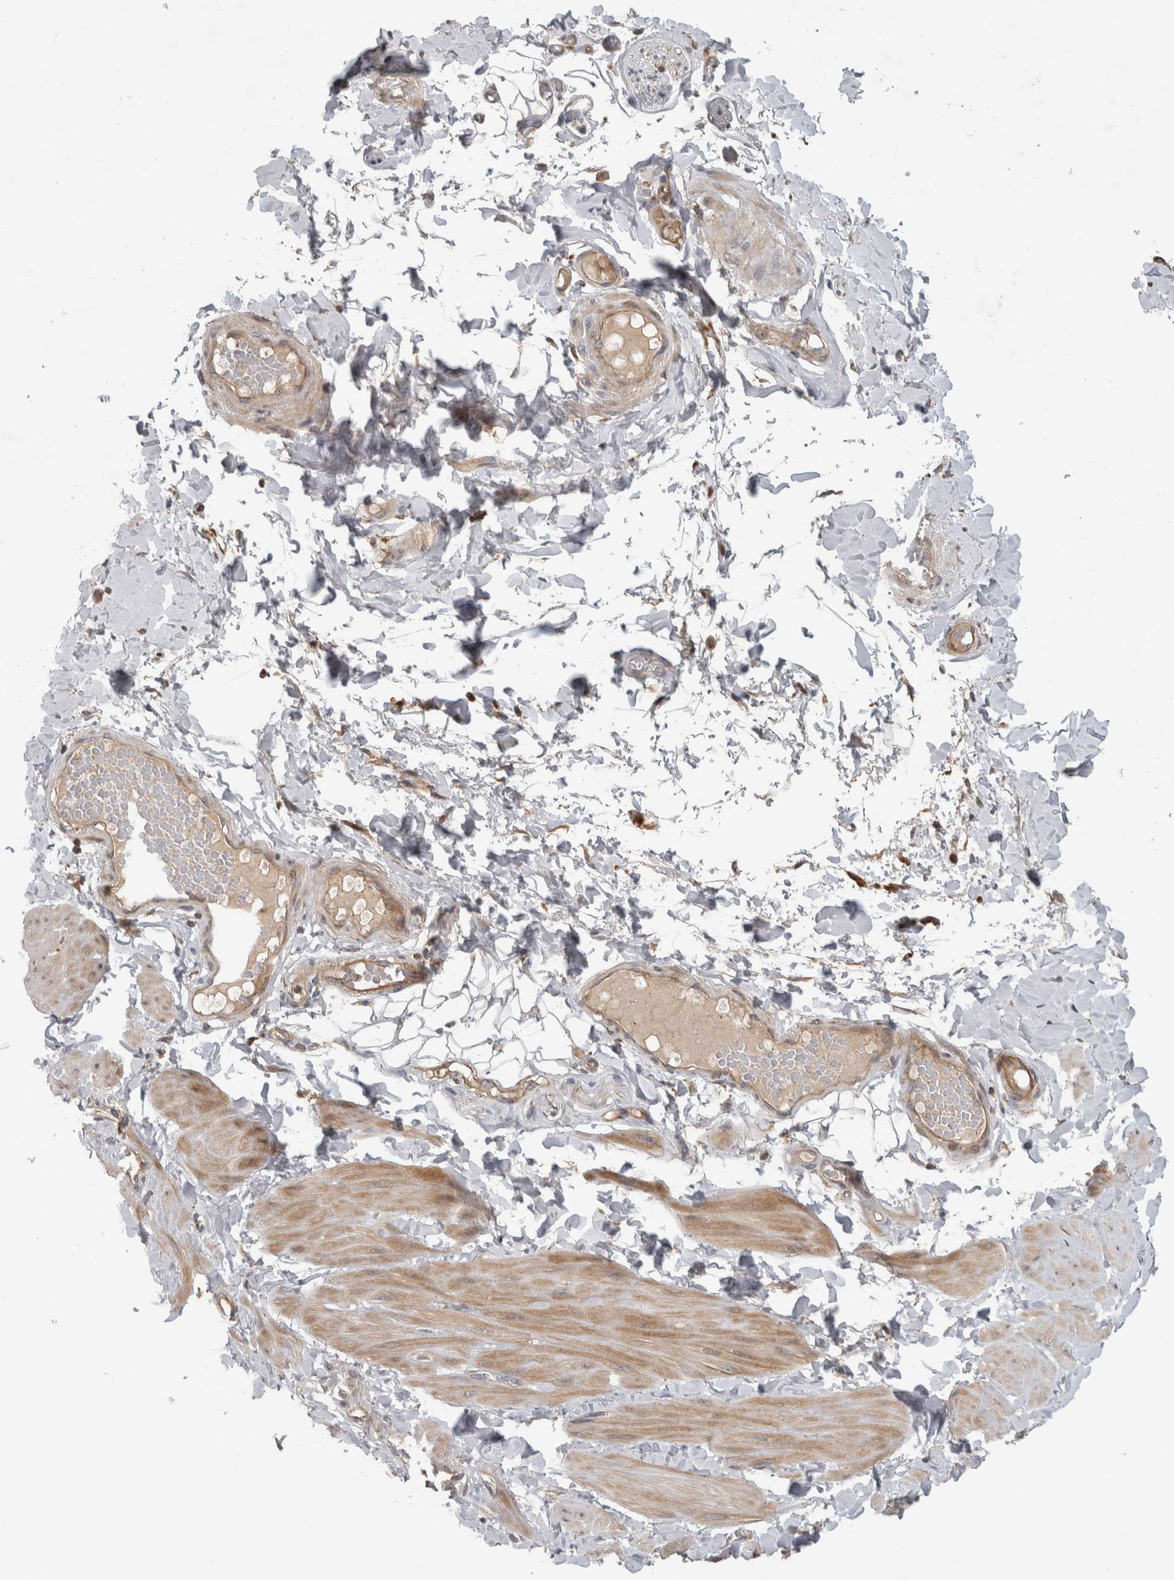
{"staining": {"intensity": "negative", "quantity": "none", "location": "none"}, "tissue": "adipose tissue", "cell_type": "Adipocytes", "image_type": "normal", "snomed": [{"axis": "morphology", "description": "Normal tissue, NOS"}, {"axis": "topography", "description": "Adipose tissue"}, {"axis": "topography", "description": "Vascular tissue"}, {"axis": "topography", "description": "Peripheral nerve tissue"}], "caption": "A photomicrograph of adipose tissue stained for a protein displays no brown staining in adipocytes.", "gene": "ADGRL3", "patient": {"sex": "male", "age": 25}}